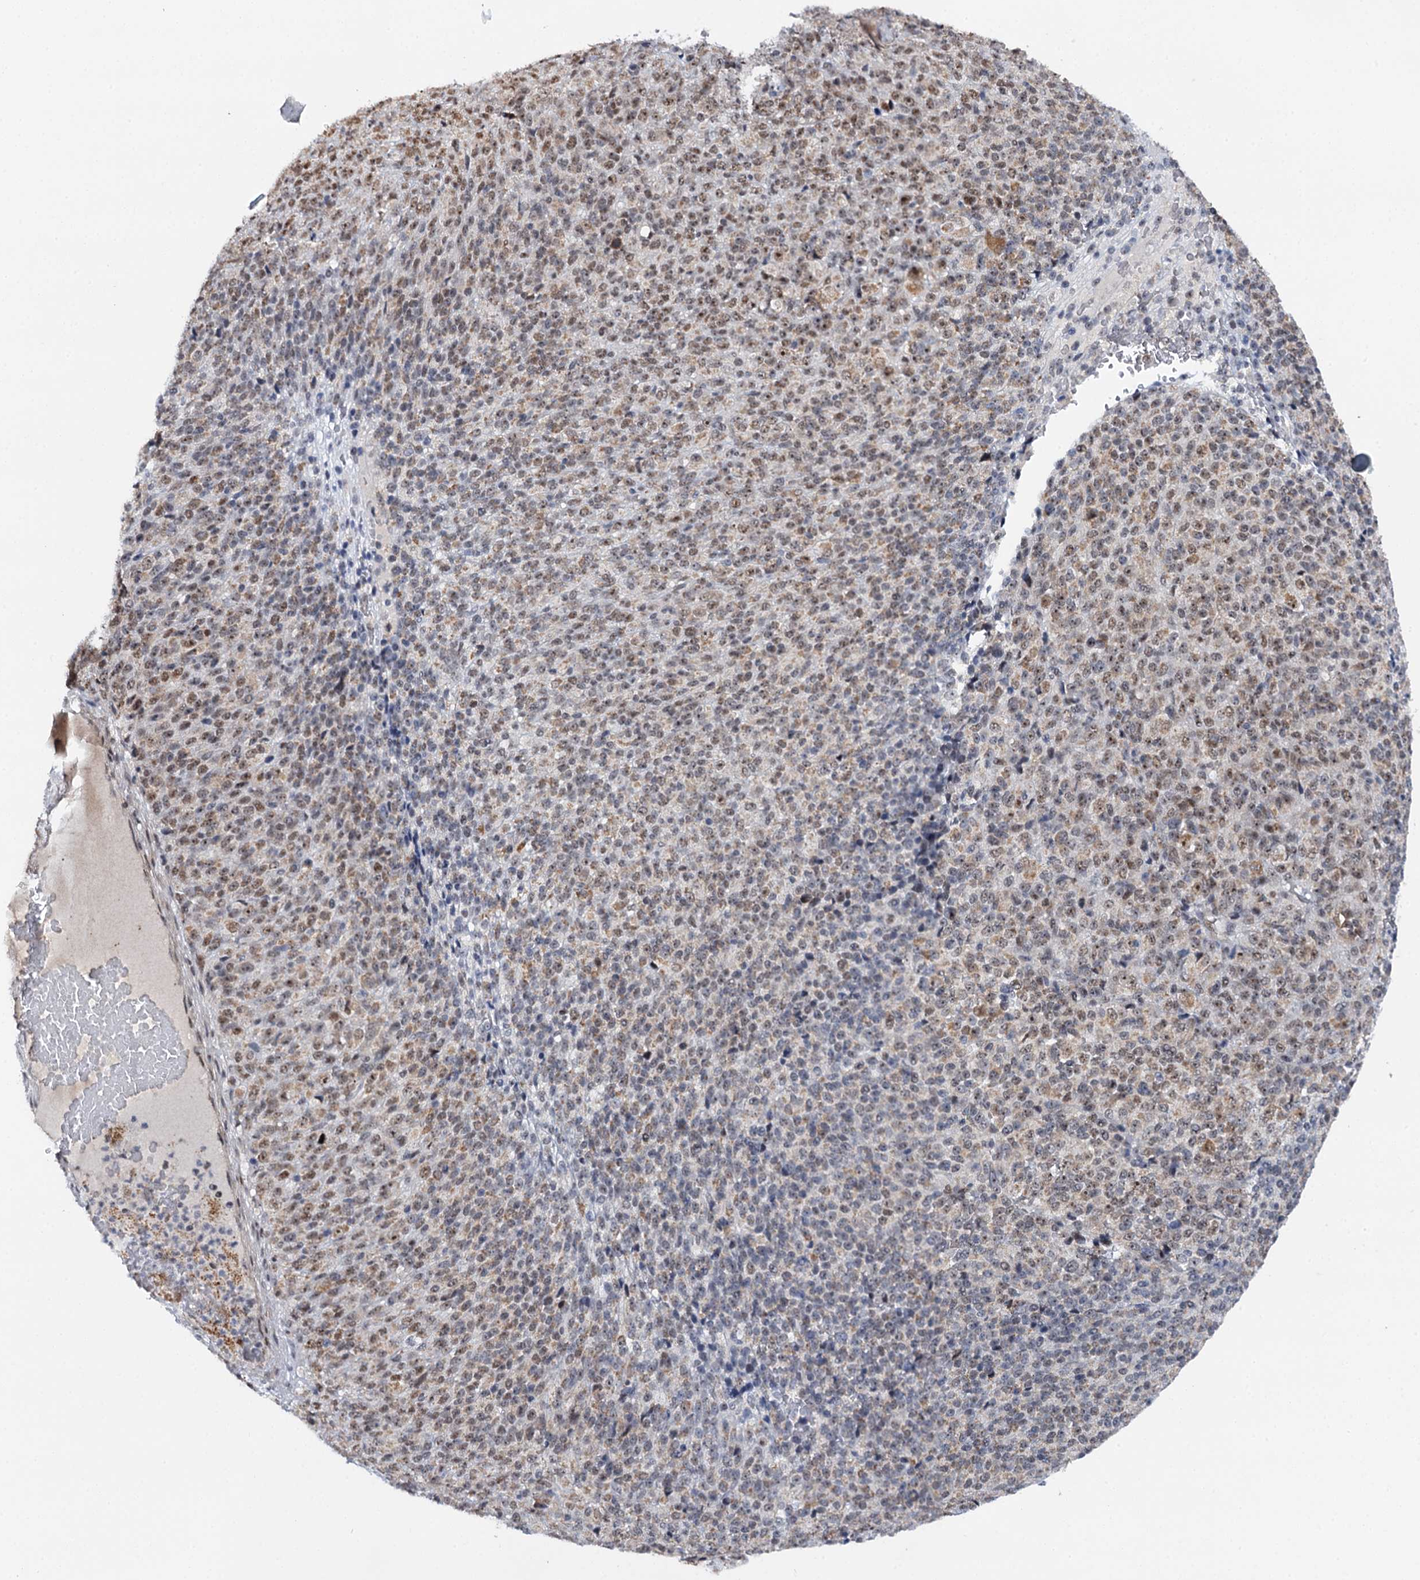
{"staining": {"intensity": "weak", "quantity": ">75%", "location": "cytoplasmic/membranous,nuclear"}, "tissue": "melanoma", "cell_type": "Tumor cells", "image_type": "cancer", "snomed": [{"axis": "morphology", "description": "Malignant melanoma, Metastatic site"}, {"axis": "topography", "description": "Brain"}], "caption": "High-magnification brightfield microscopy of melanoma stained with DAB (3,3'-diaminobenzidine) (brown) and counterstained with hematoxylin (blue). tumor cells exhibit weak cytoplasmic/membranous and nuclear expression is appreciated in about>75% of cells. Using DAB (brown) and hematoxylin (blue) stains, captured at high magnification using brightfield microscopy.", "gene": "BUD13", "patient": {"sex": "female", "age": 56}}